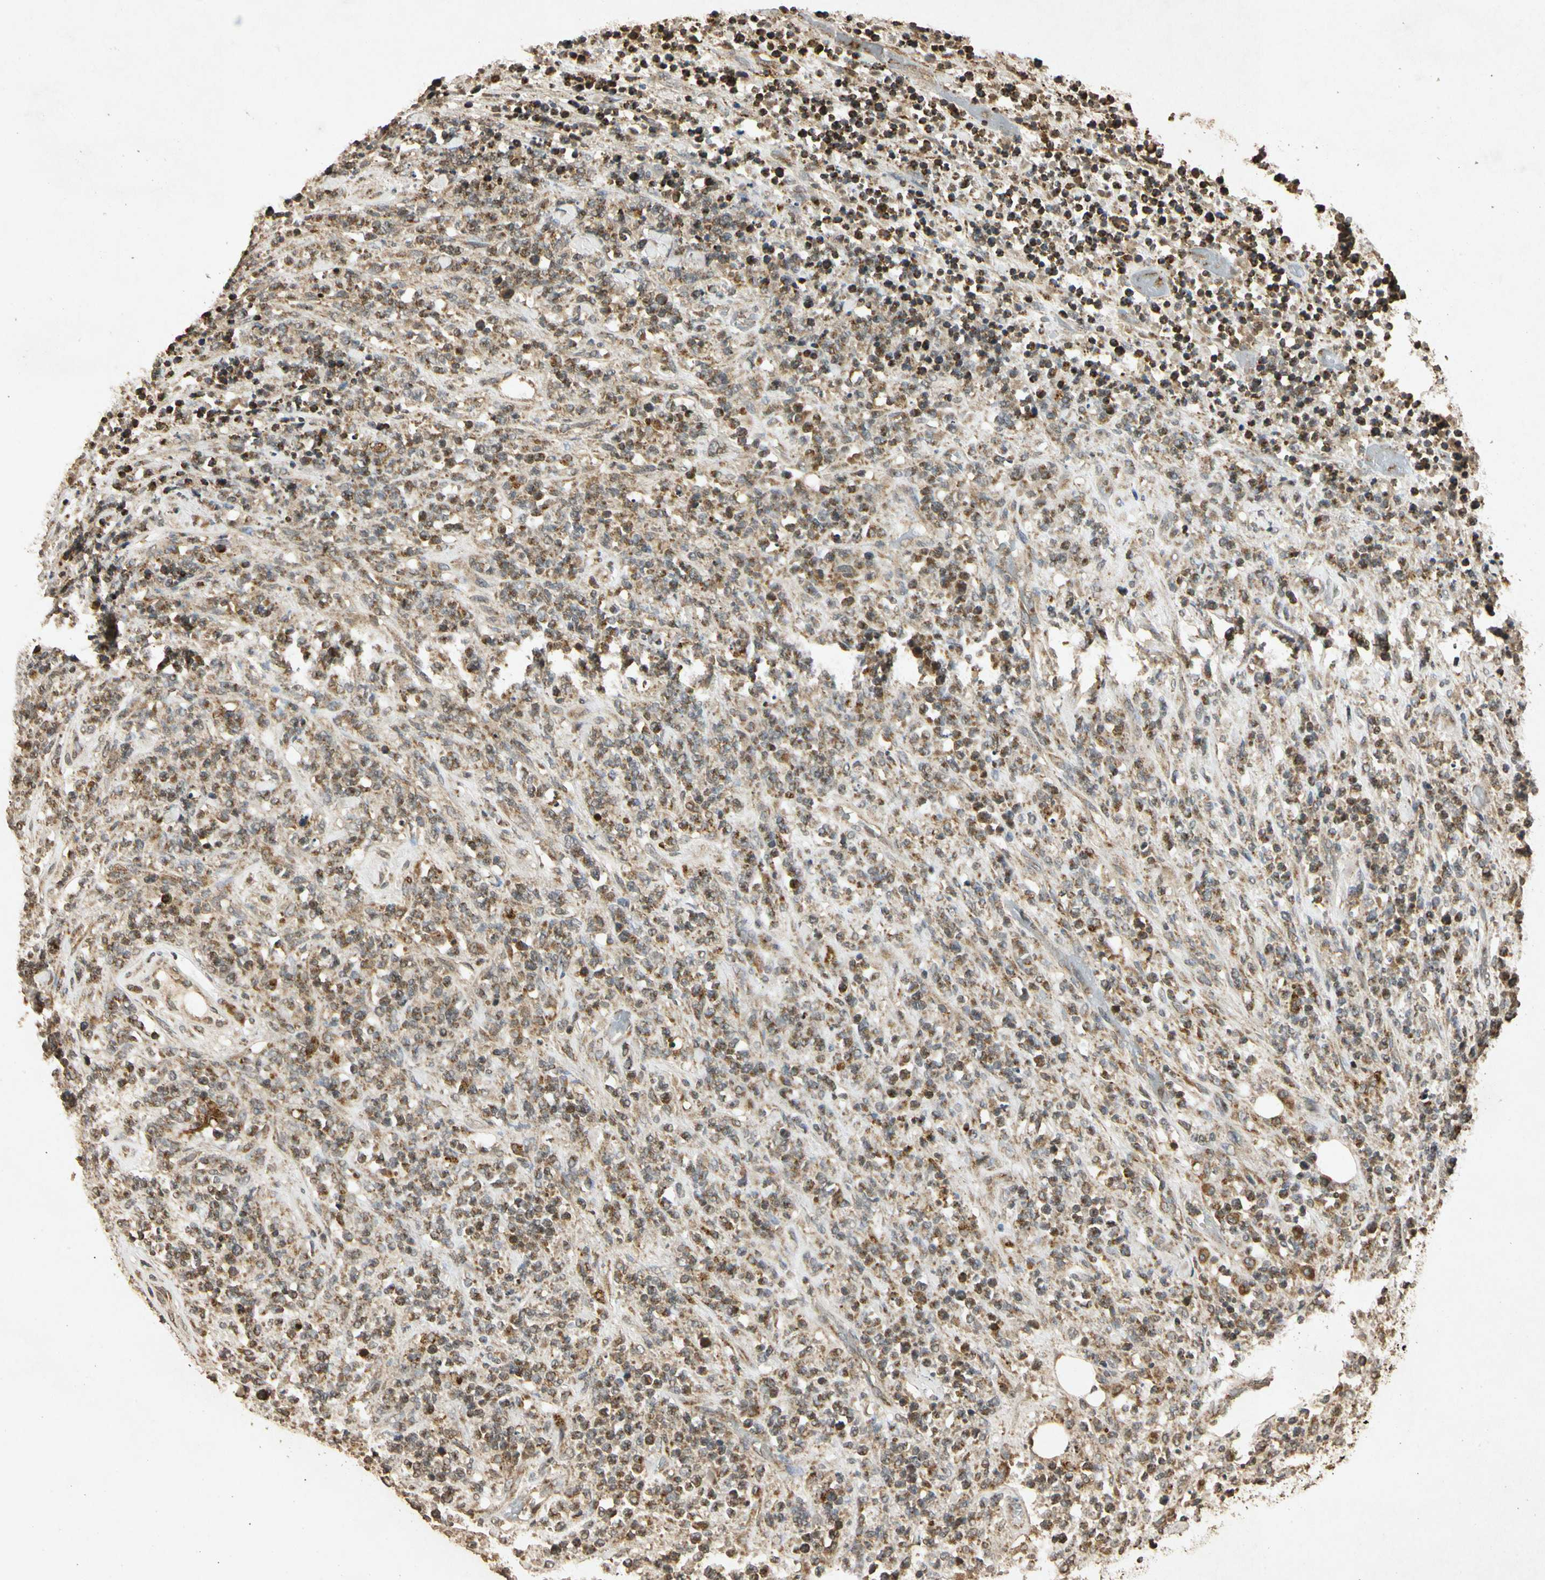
{"staining": {"intensity": "weak", "quantity": "25%-75%", "location": "cytoplasmic/membranous"}, "tissue": "lymphoma", "cell_type": "Tumor cells", "image_type": "cancer", "snomed": [{"axis": "morphology", "description": "Malignant lymphoma, non-Hodgkin's type, High grade"}, {"axis": "topography", "description": "Soft tissue"}], "caption": "Lymphoma stained with IHC exhibits weak cytoplasmic/membranous positivity in approximately 25%-75% of tumor cells.", "gene": "PRDX3", "patient": {"sex": "male", "age": 18}}